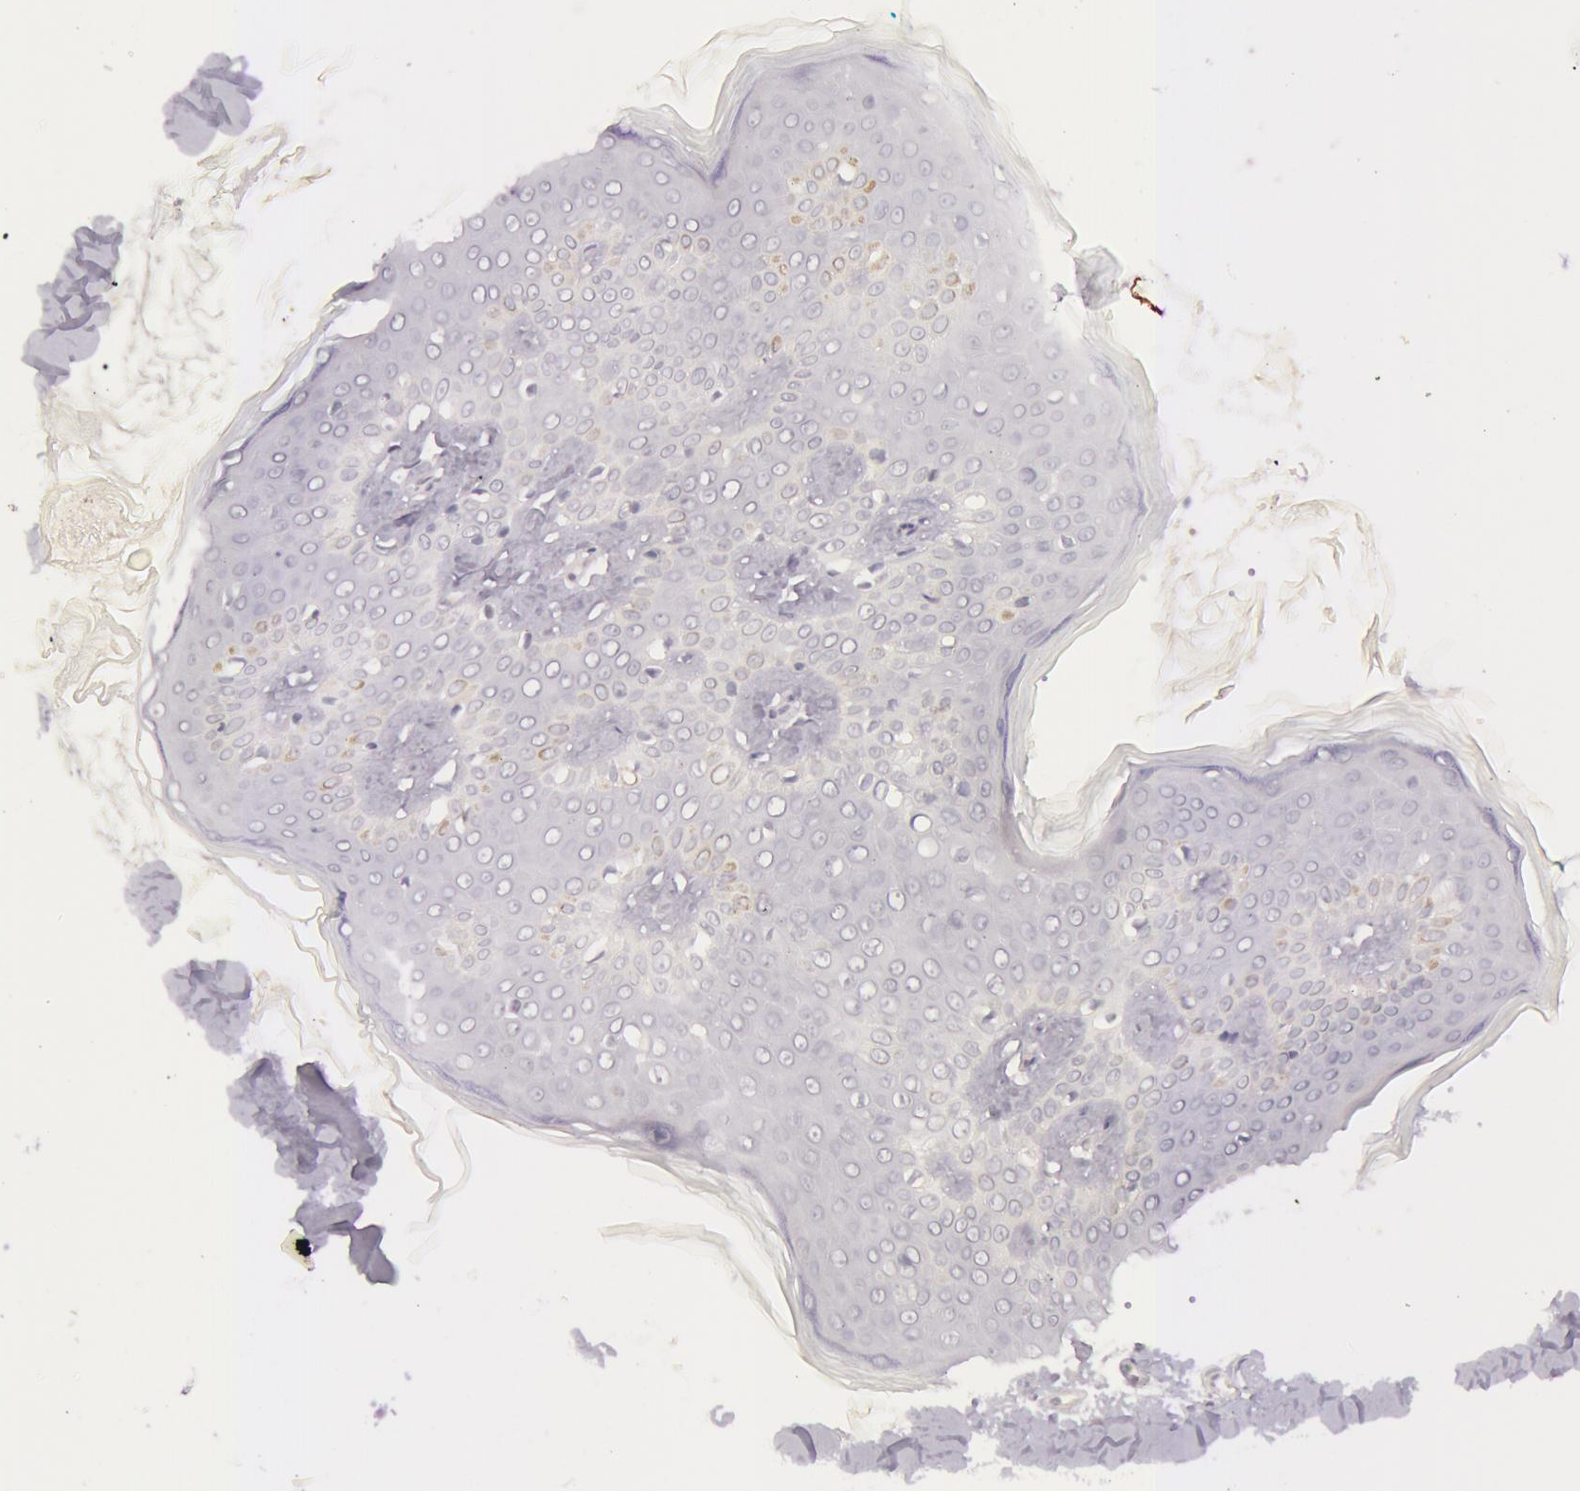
{"staining": {"intensity": "negative", "quantity": "none", "location": "none"}, "tissue": "skin", "cell_type": "Fibroblasts", "image_type": "normal", "snomed": [{"axis": "morphology", "description": "Normal tissue, NOS"}, {"axis": "topography", "description": "Skin"}], "caption": "DAB (3,3'-diaminobenzidine) immunohistochemical staining of benign skin exhibits no significant staining in fibroblasts.", "gene": "RBMY1A1", "patient": {"sex": "male", "age": 32}}